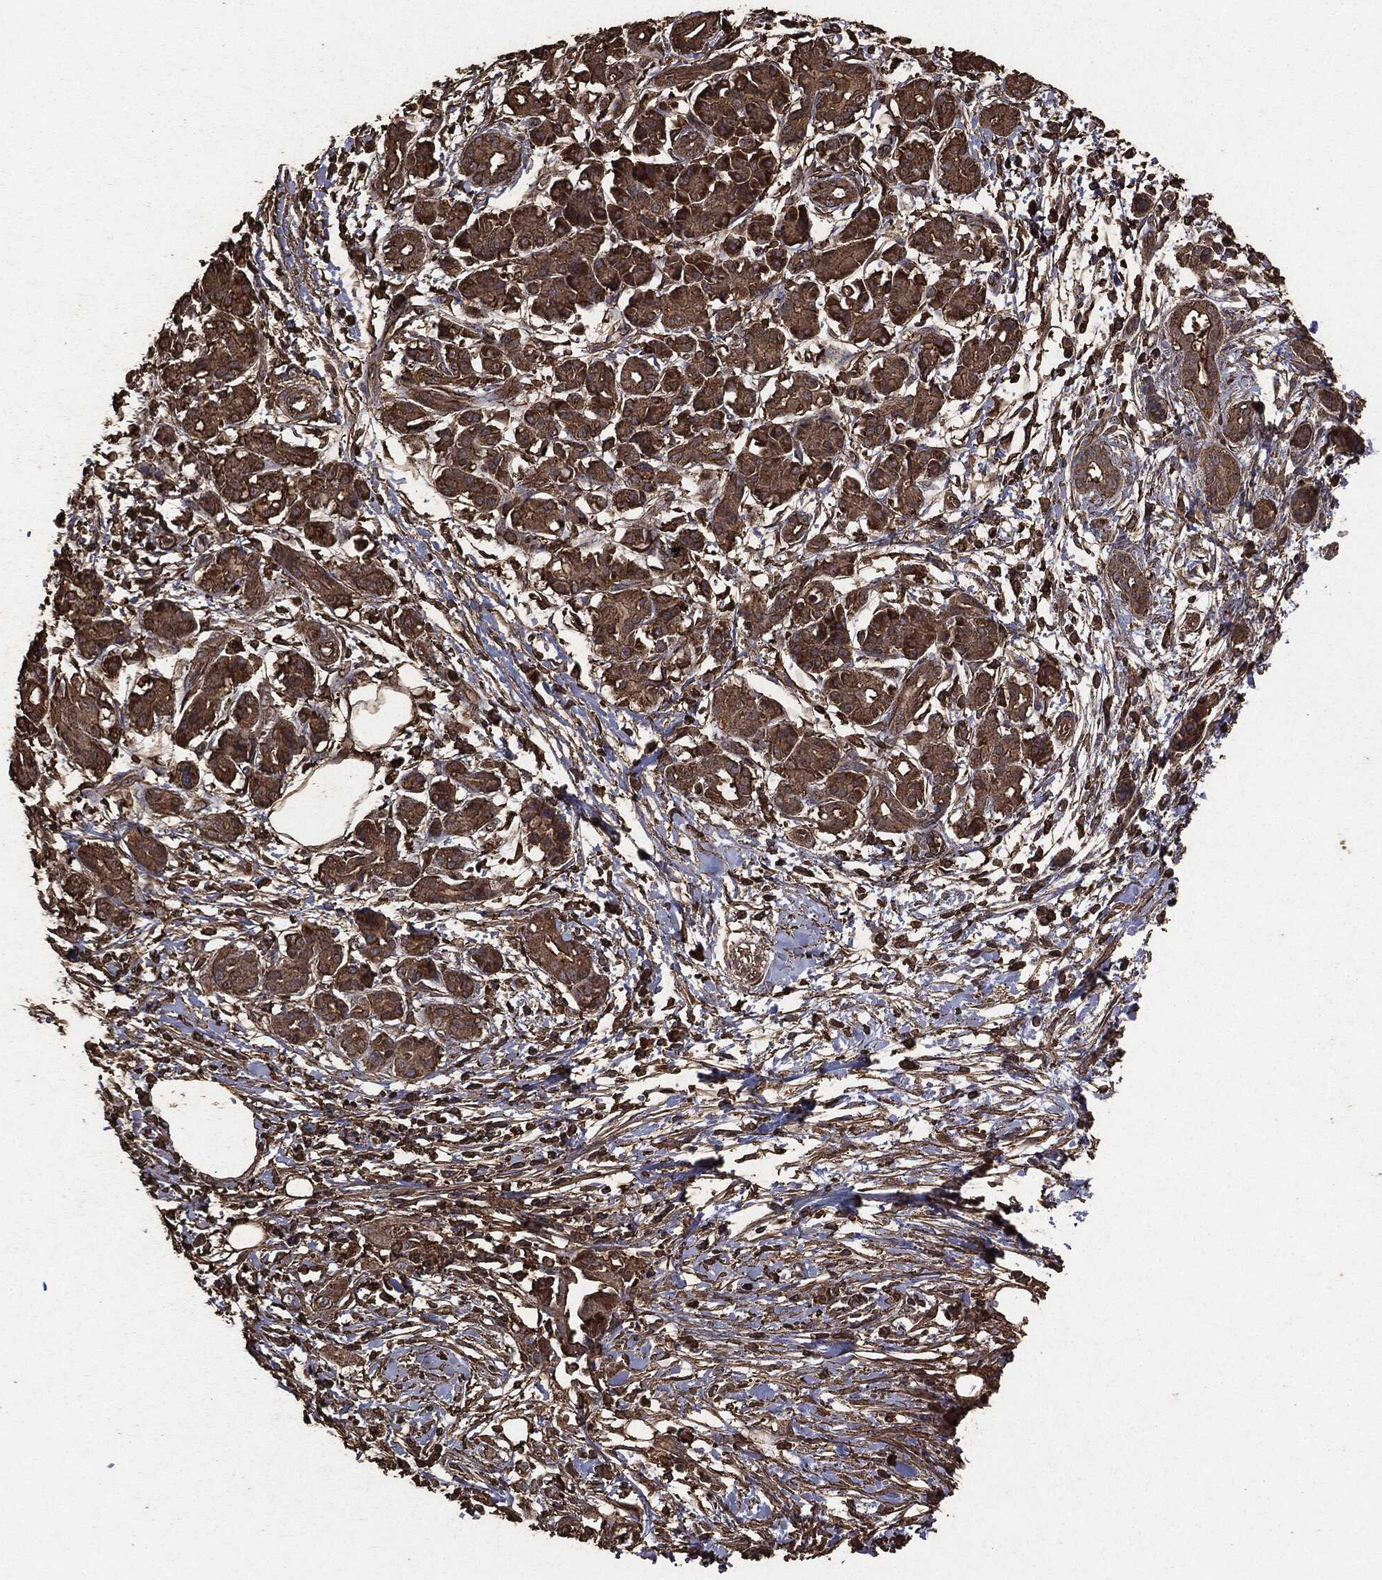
{"staining": {"intensity": "moderate", "quantity": ">75%", "location": "cytoplasmic/membranous"}, "tissue": "pancreatic cancer", "cell_type": "Tumor cells", "image_type": "cancer", "snomed": [{"axis": "morphology", "description": "Adenocarcinoma, NOS"}, {"axis": "topography", "description": "Pancreas"}], "caption": "This is an image of IHC staining of pancreatic cancer (adenocarcinoma), which shows moderate staining in the cytoplasmic/membranous of tumor cells.", "gene": "MTOR", "patient": {"sex": "male", "age": 72}}